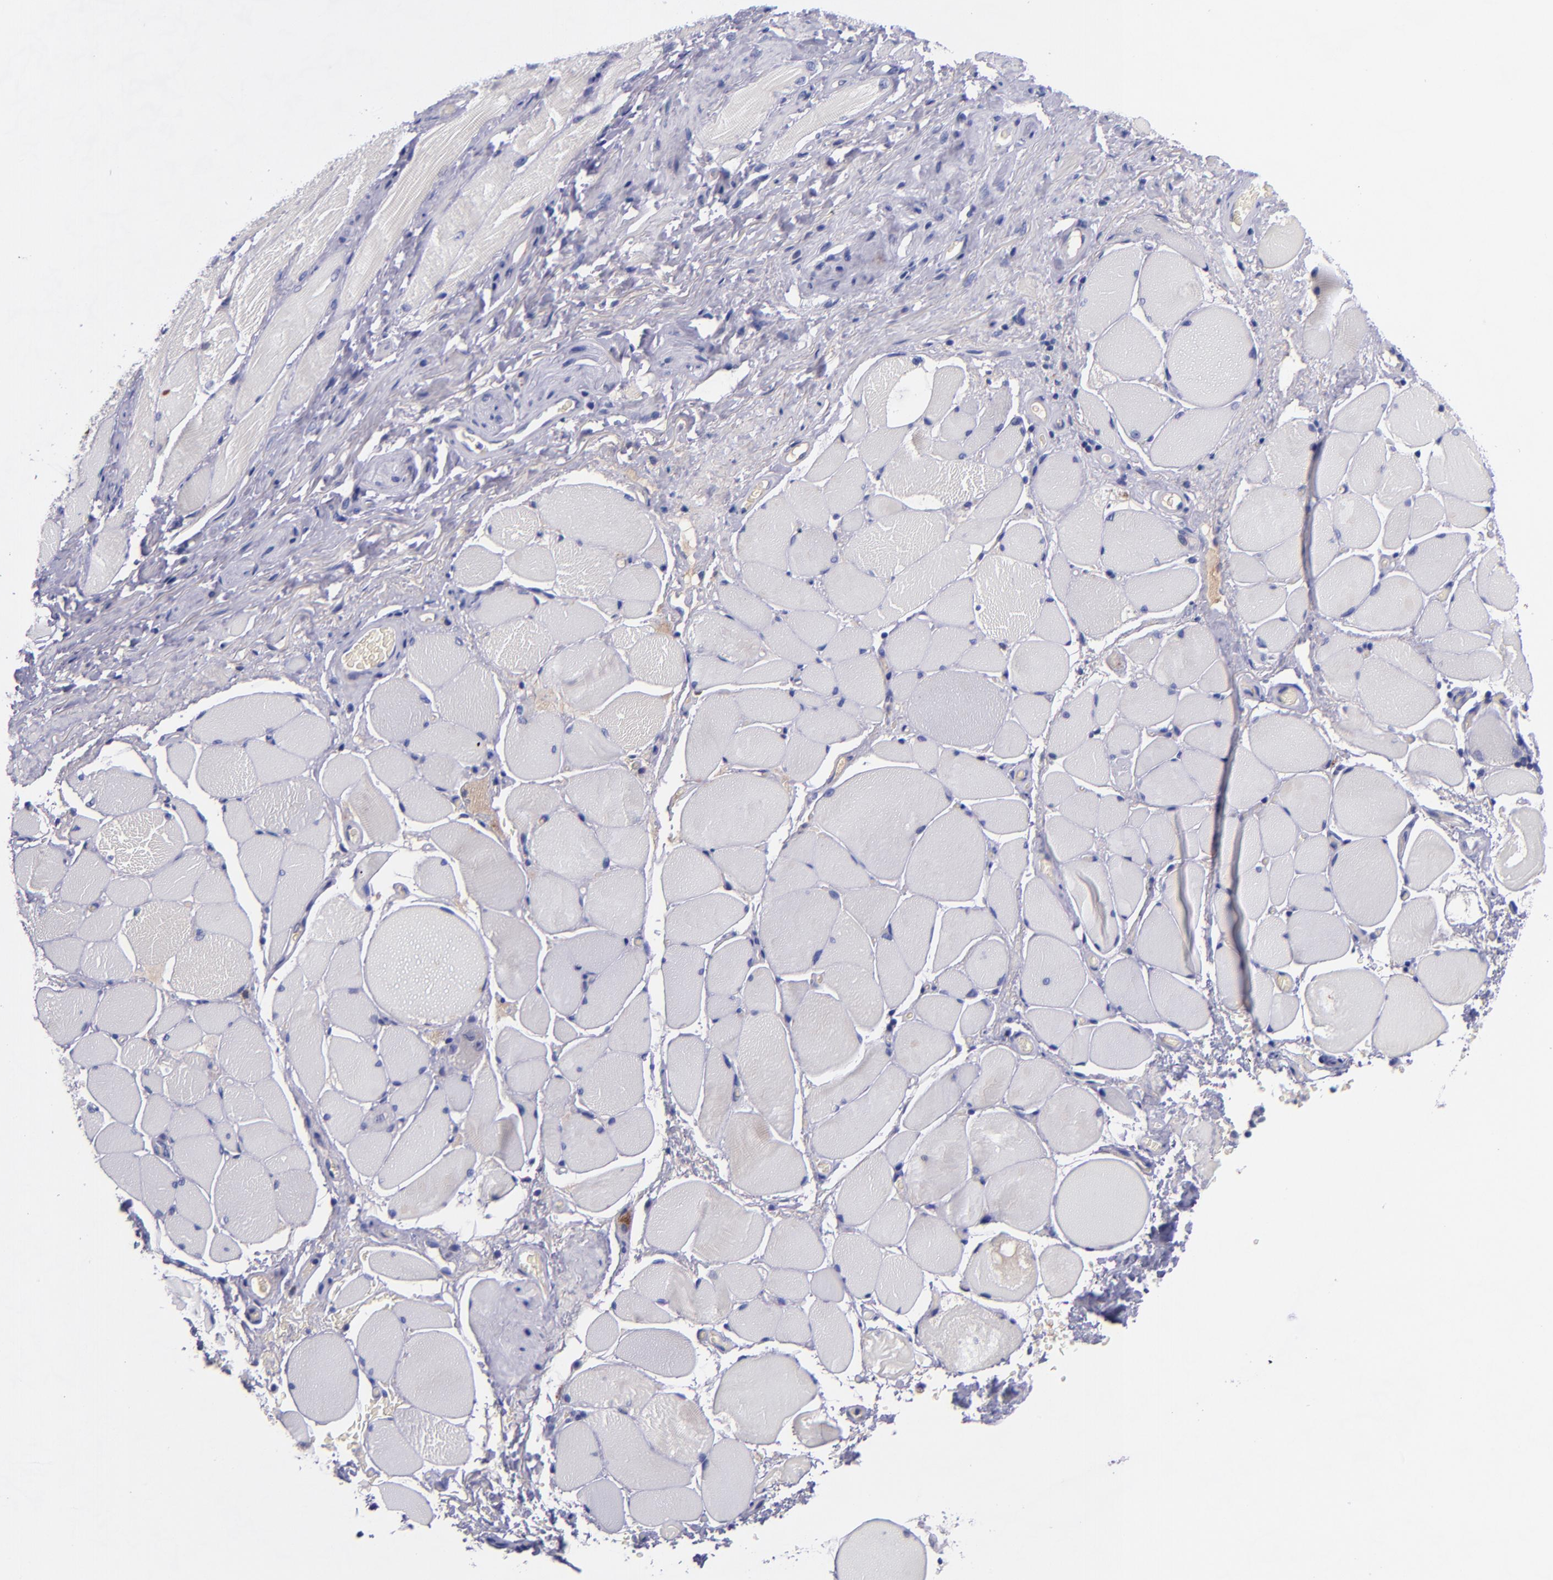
{"staining": {"intensity": "negative", "quantity": "none", "location": "none"}, "tissue": "esophagus", "cell_type": "Squamous epithelial cells", "image_type": "normal", "snomed": [{"axis": "morphology", "description": "Normal tissue, NOS"}, {"axis": "topography", "description": "Esophagus"}], "caption": "Photomicrograph shows no significant protein positivity in squamous epithelial cells of benign esophagus.", "gene": "RBP4", "patient": {"sex": "female", "age": 61}}